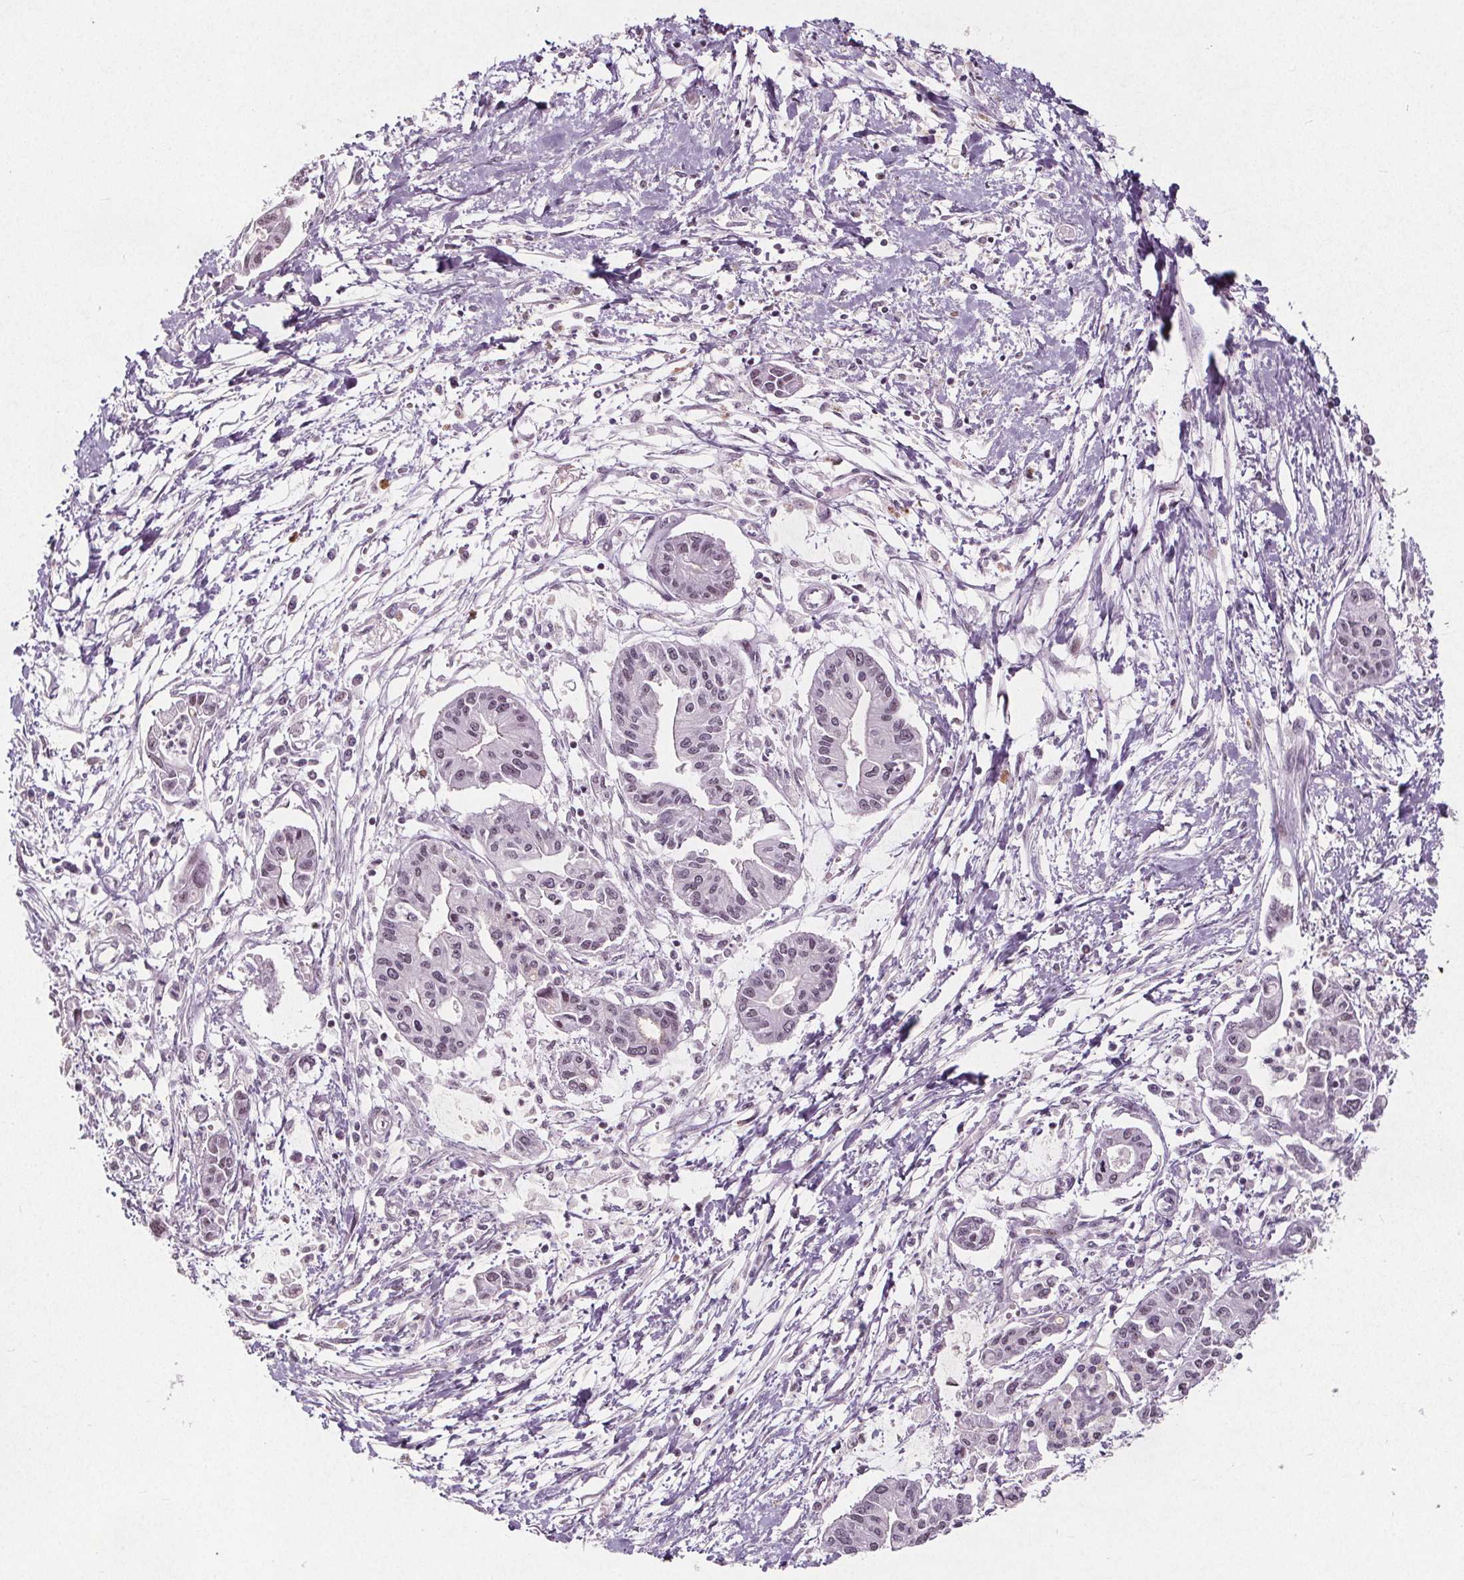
{"staining": {"intensity": "weak", "quantity": "<25%", "location": "nuclear"}, "tissue": "pancreatic cancer", "cell_type": "Tumor cells", "image_type": "cancer", "snomed": [{"axis": "morphology", "description": "Adenocarcinoma, NOS"}, {"axis": "topography", "description": "Pancreas"}], "caption": "High power microscopy photomicrograph of an IHC image of pancreatic cancer (adenocarcinoma), revealing no significant positivity in tumor cells. The staining was performed using DAB to visualize the protein expression in brown, while the nuclei were stained in blue with hematoxylin (Magnification: 20x).", "gene": "TAF6L", "patient": {"sex": "male", "age": 60}}